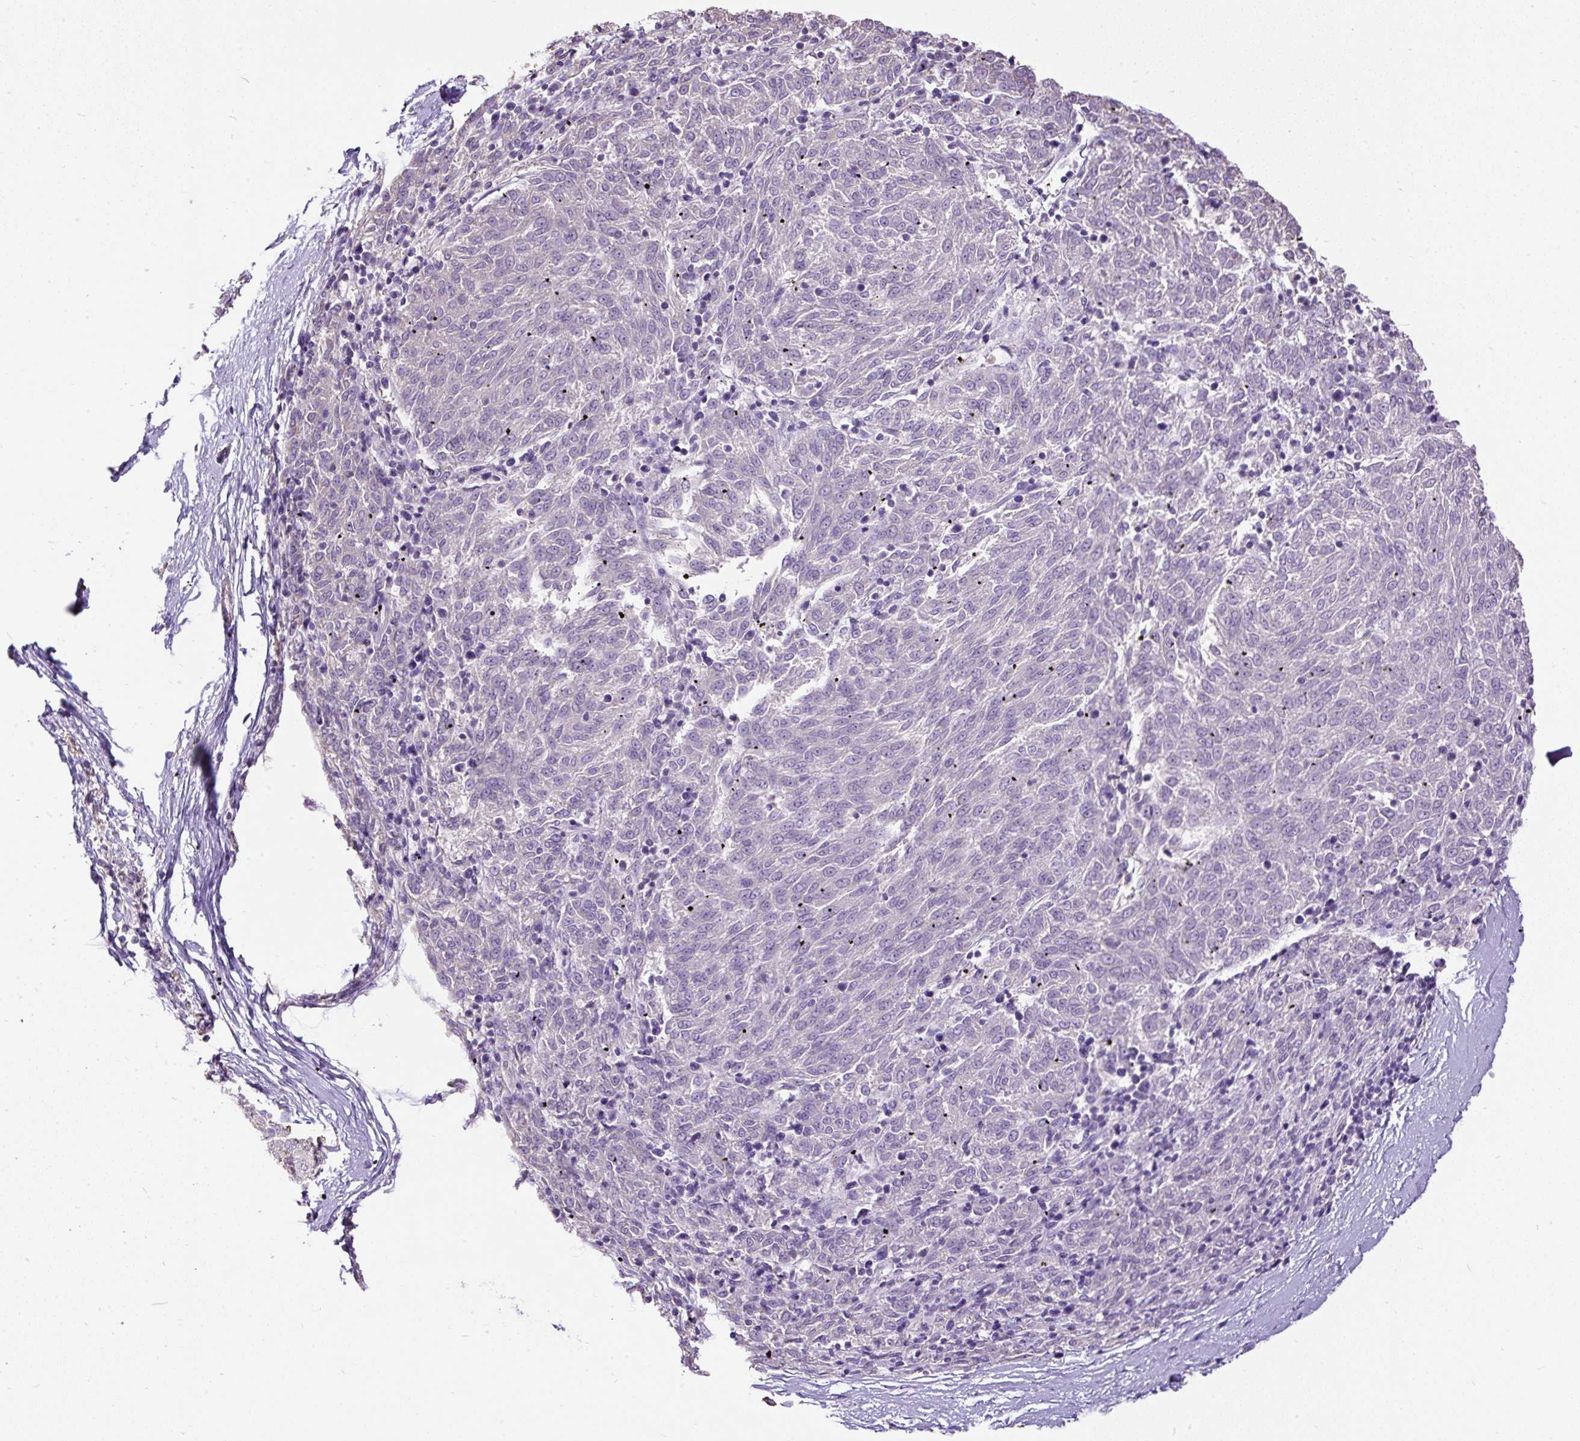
{"staining": {"intensity": "negative", "quantity": "none", "location": "none"}, "tissue": "melanoma", "cell_type": "Tumor cells", "image_type": "cancer", "snomed": [{"axis": "morphology", "description": "Malignant melanoma, NOS"}, {"axis": "topography", "description": "Skin"}], "caption": "Human malignant melanoma stained for a protein using immunohistochemistry (IHC) displays no expression in tumor cells.", "gene": "PDIA2", "patient": {"sex": "female", "age": 72}}